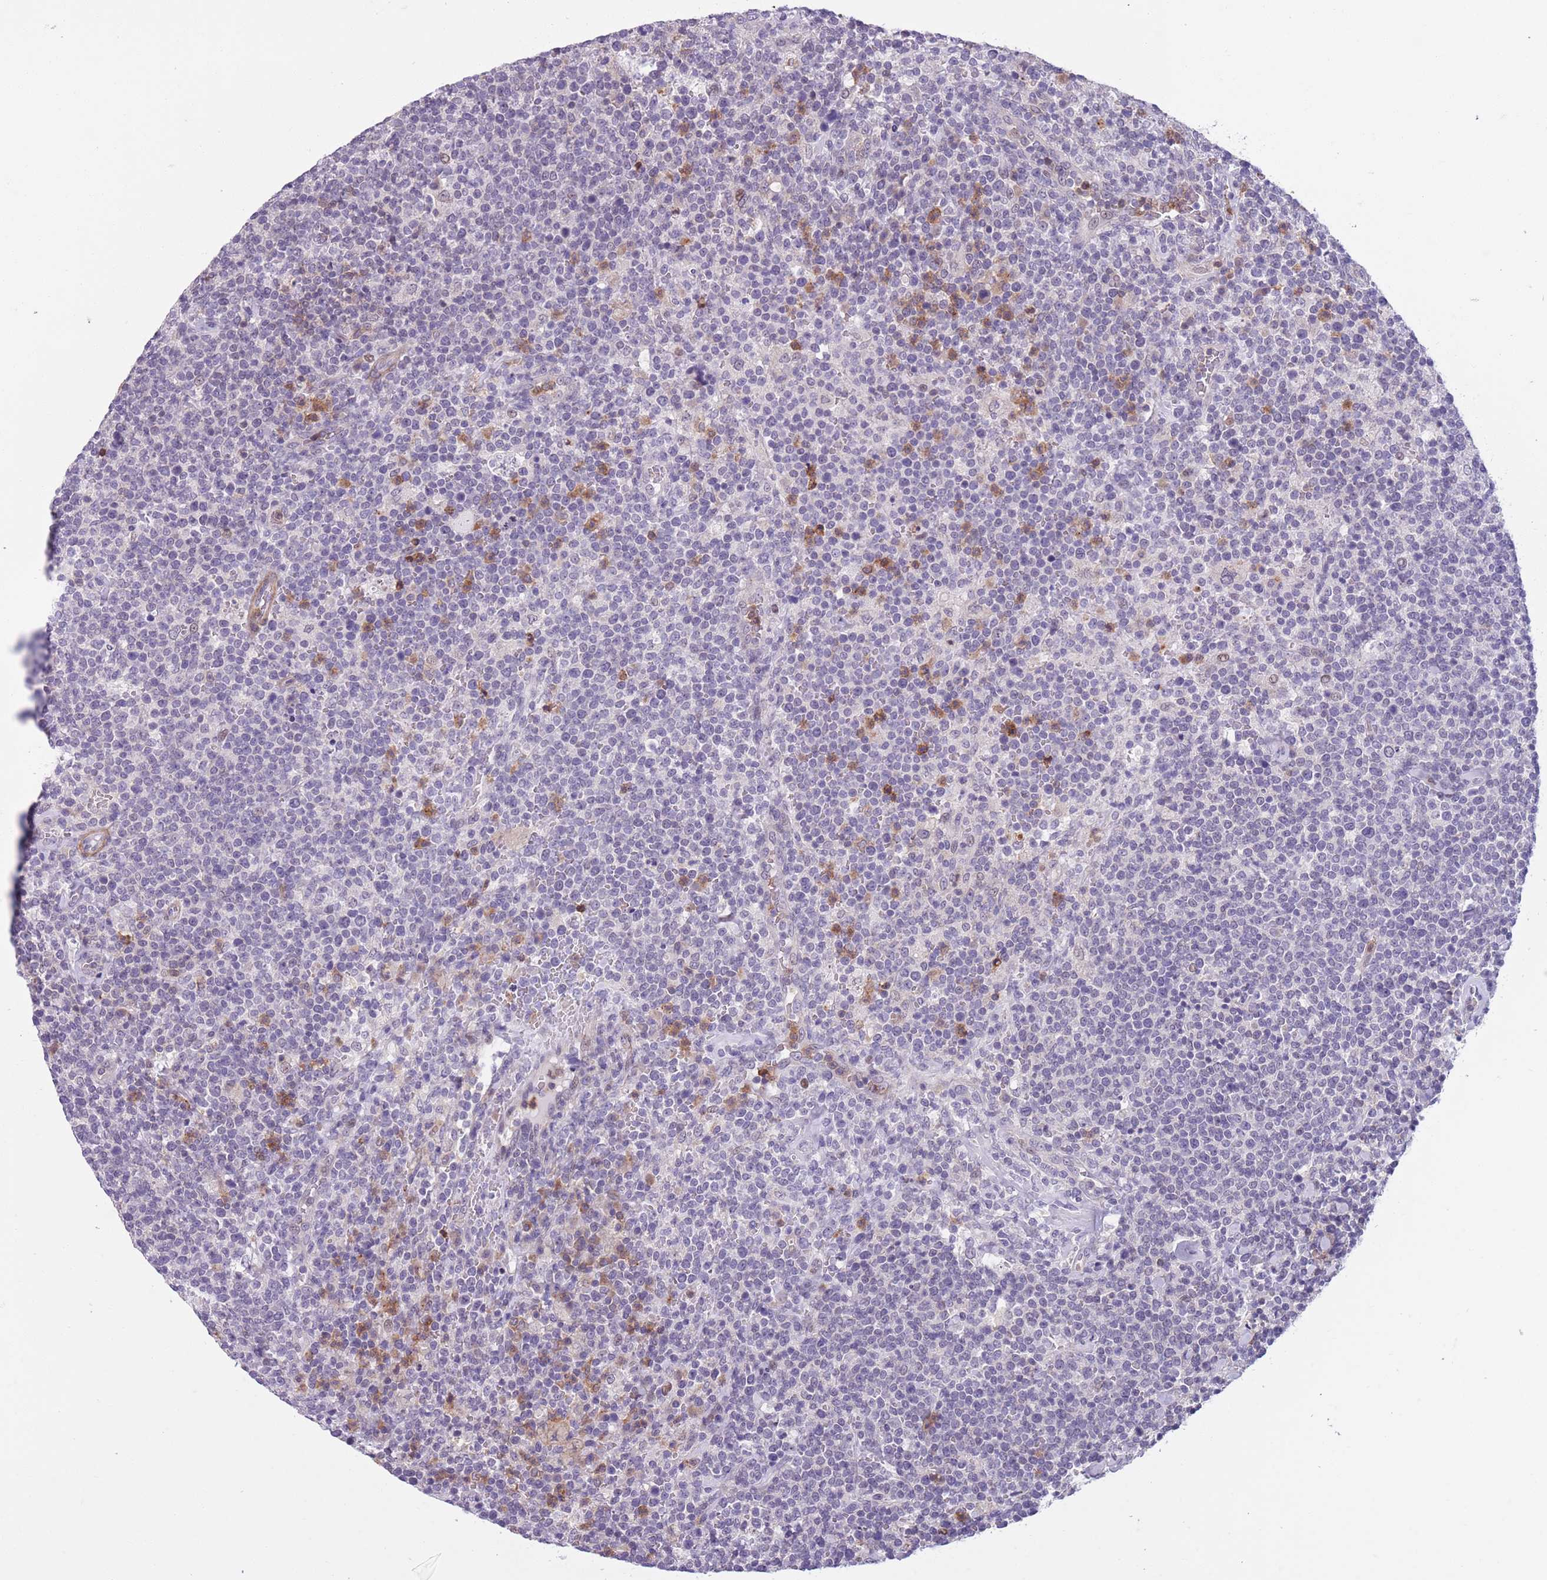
{"staining": {"intensity": "negative", "quantity": "none", "location": "none"}, "tissue": "lymphoma", "cell_type": "Tumor cells", "image_type": "cancer", "snomed": [{"axis": "morphology", "description": "Malignant lymphoma, non-Hodgkin's type, High grade"}, {"axis": "topography", "description": "Lymph node"}], "caption": "Tumor cells show no significant protein expression in lymphoma.", "gene": "JAML", "patient": {"sex": "male", "age": 61}}